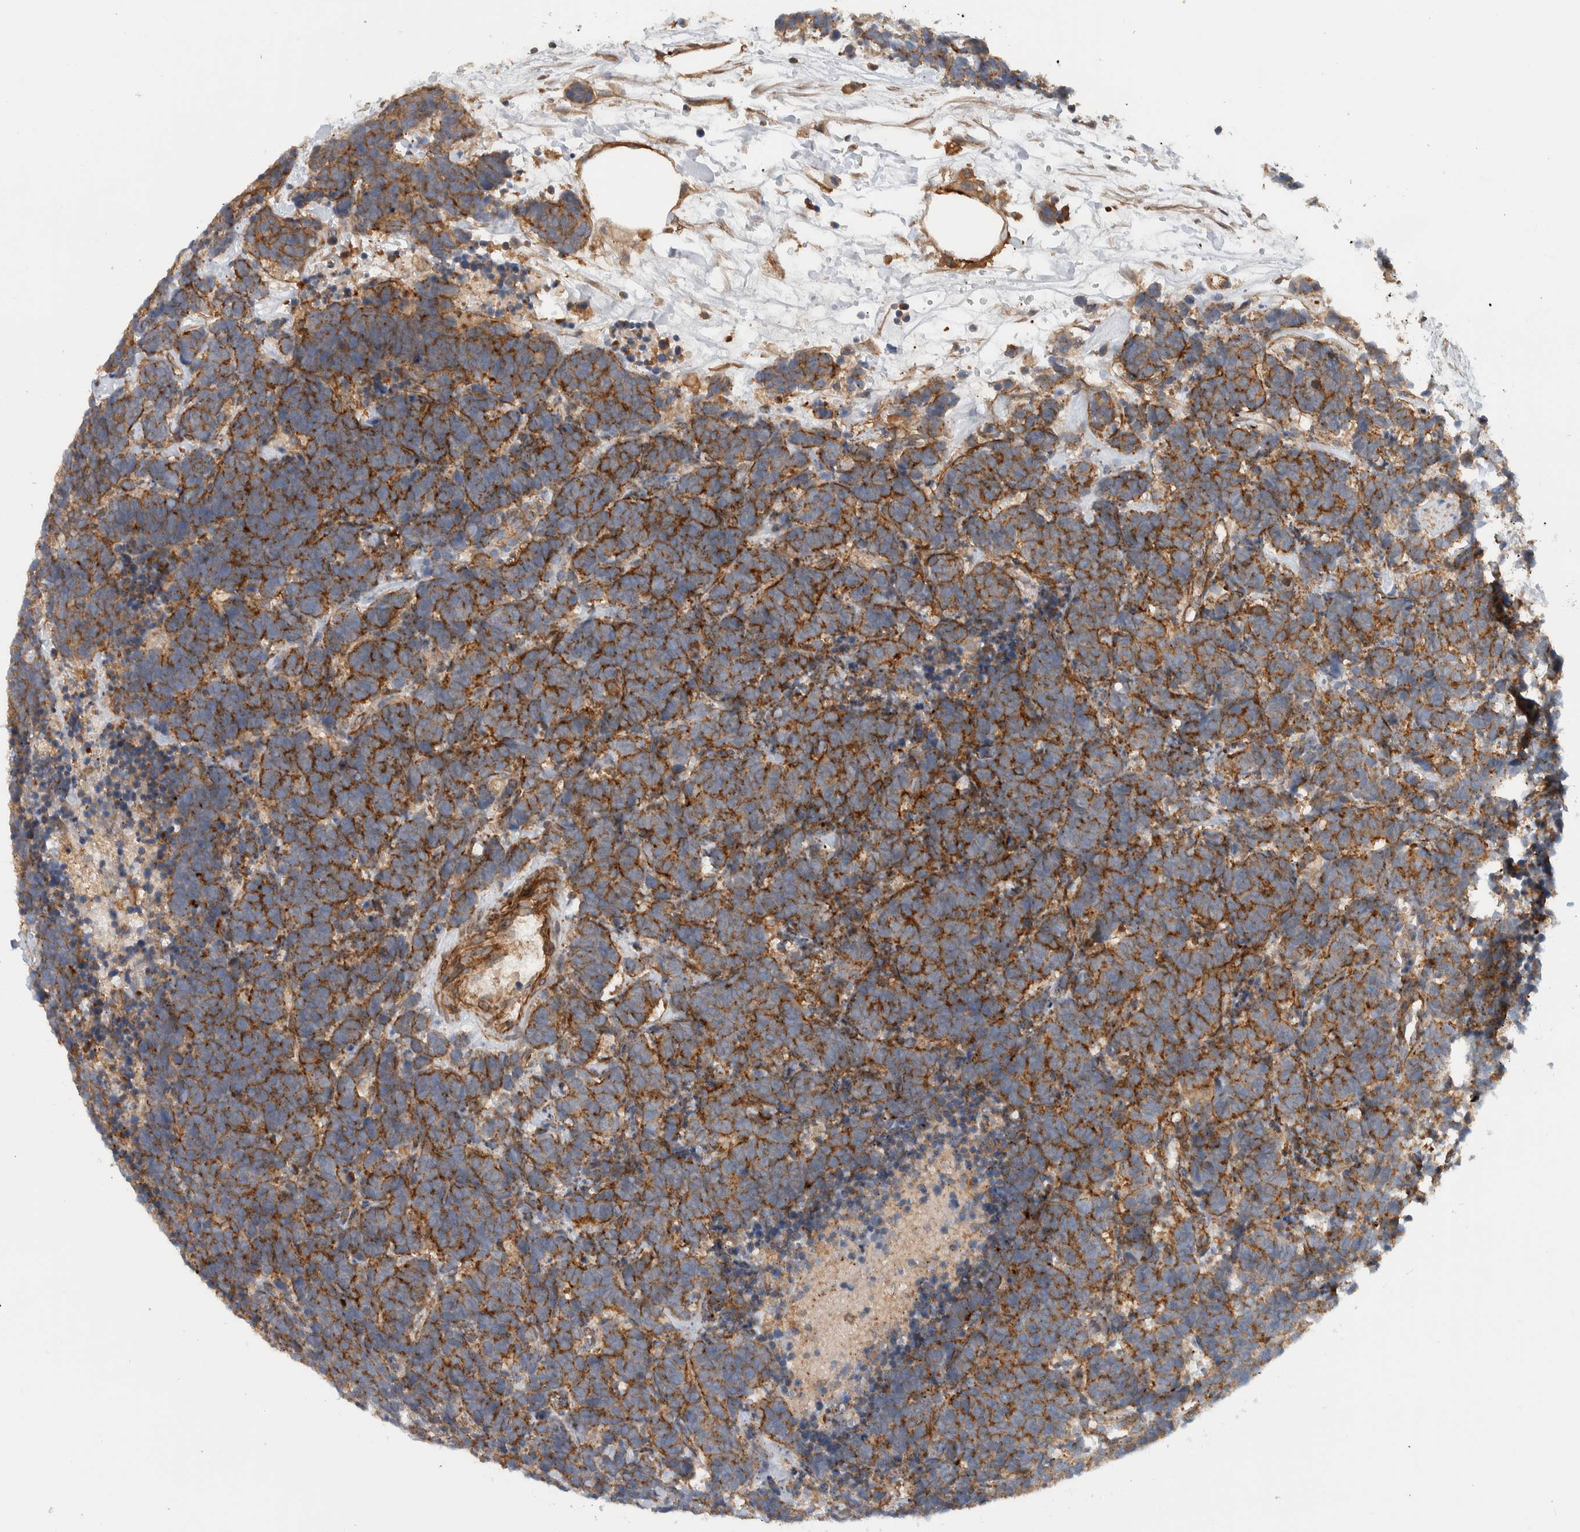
{"staining": {"intensity": "strong", "quantity": ">75%", "location": "cytoplasmic/membranous"}, "tissue": "carcinoid", "cell_type": "Tumor cells", "image_type": "cancer", "snomed": [{"axis": "morphology", "description": "Carcinoma, NOS"}, {"axis": "morphology", "description": "Carcinoid, malignant, NOS"}, {"axis": "topography", "description": "Urinary bladder"}], "caption": "Human carcinoma stained for a protein (brown) exhibits strong cytoplasmic/membranous positive positivity in about >75% of tumor cells.", "gene": "MPRIP", "patient": {"sex": "male", "age": 57}}